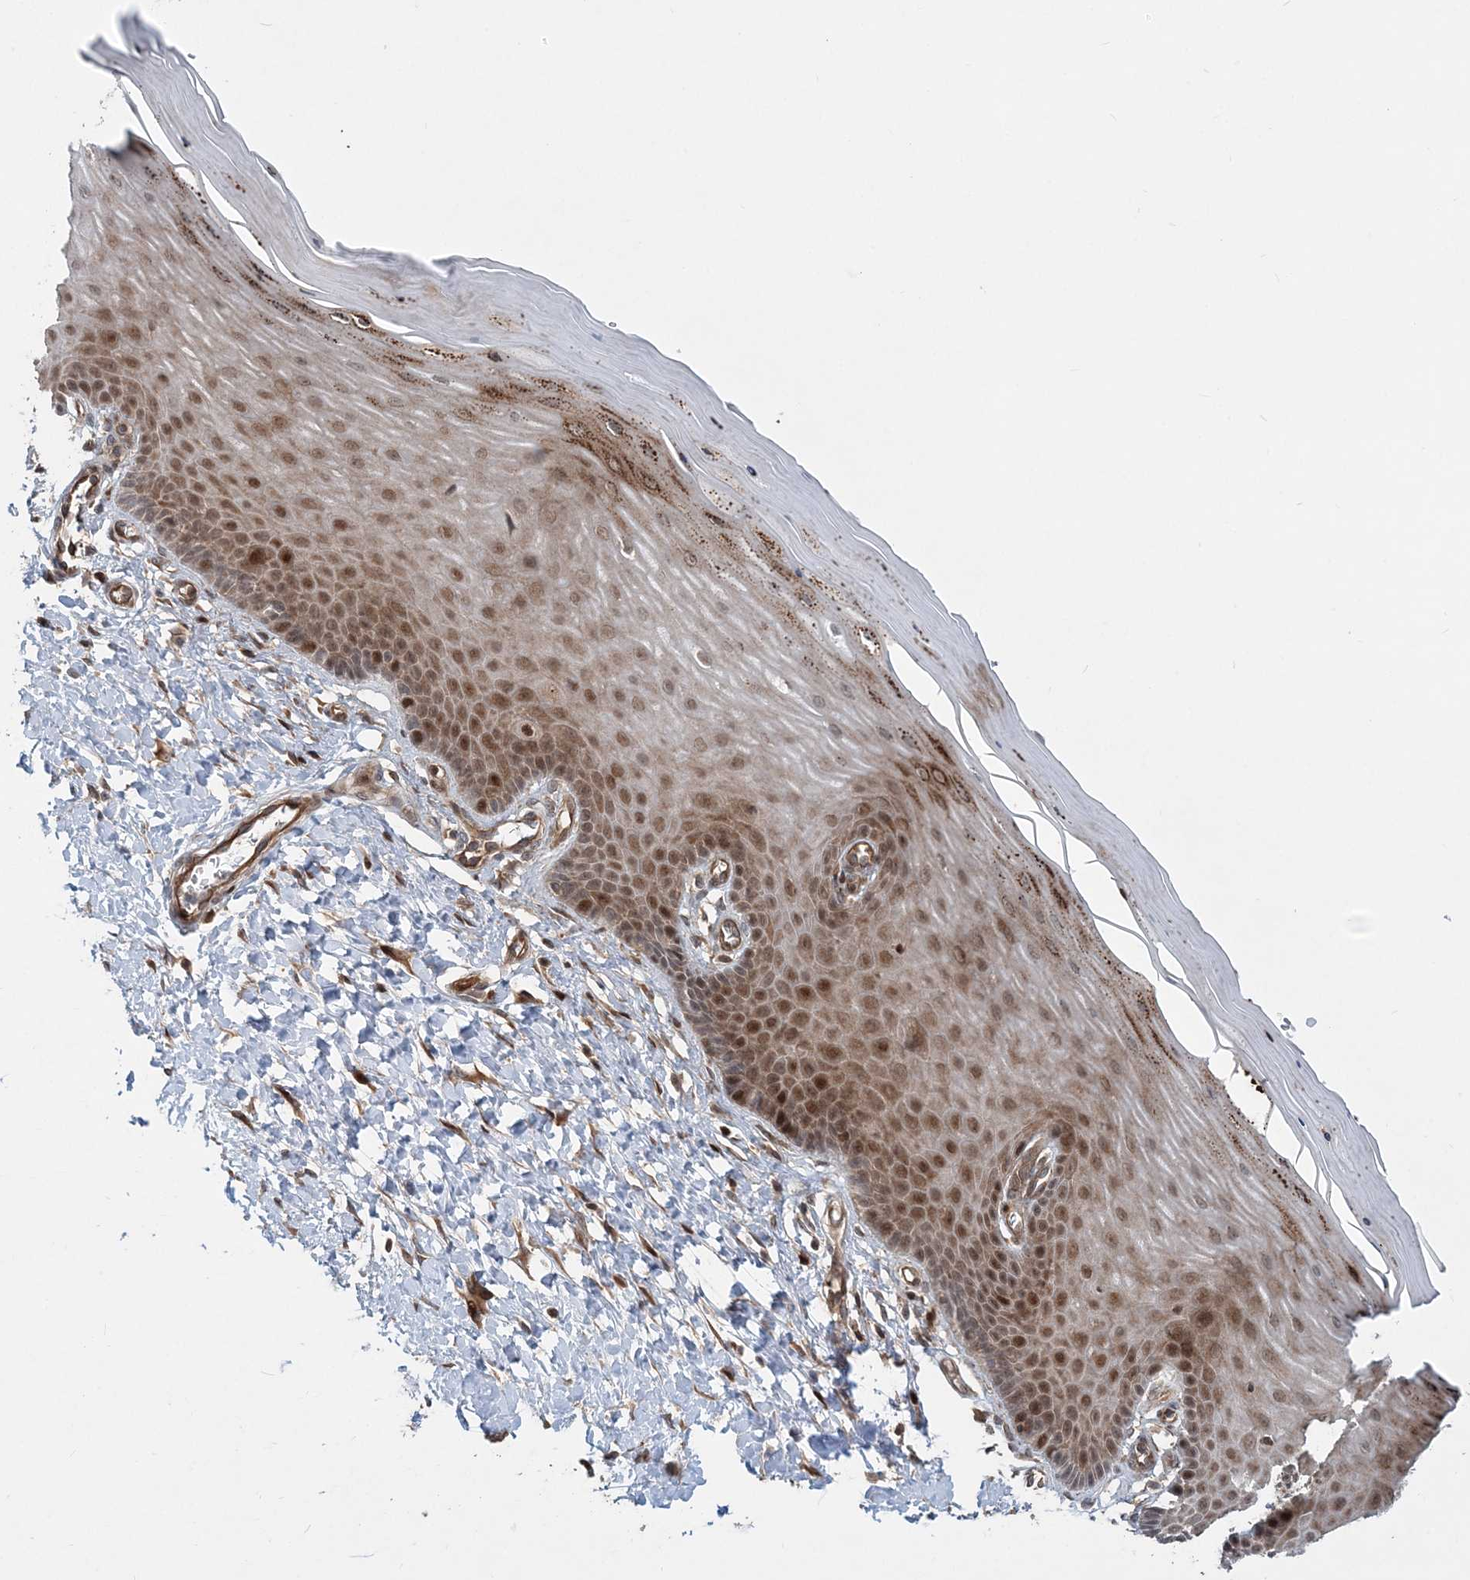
{"staining": {"intensity": "moderate", "quantity": ">75%", "location": "cytoplasmic/membranous,nuclear"}, "tissue": "cervix", "cell_type": "Glandular cells", "image_type": "normal", "snomed": [{"axis": "morphology", "description": "Normal tissue, NOS"}, {"axis": "topography", "description": "Cervix"}], "caption": "Protein staining by immunohistochemistry (IHC) reveals moderate cytoplasmic/membranous,nuclear expression in approximately >75% of glandular cells in benign cervix. The staining is performed using DAB brown chromogen to label protein expression. The nuclei are counter-stained blue using hematoxylin.", "gene": "GEMIN5", "patient": {"sex": "female", "age": 55}}